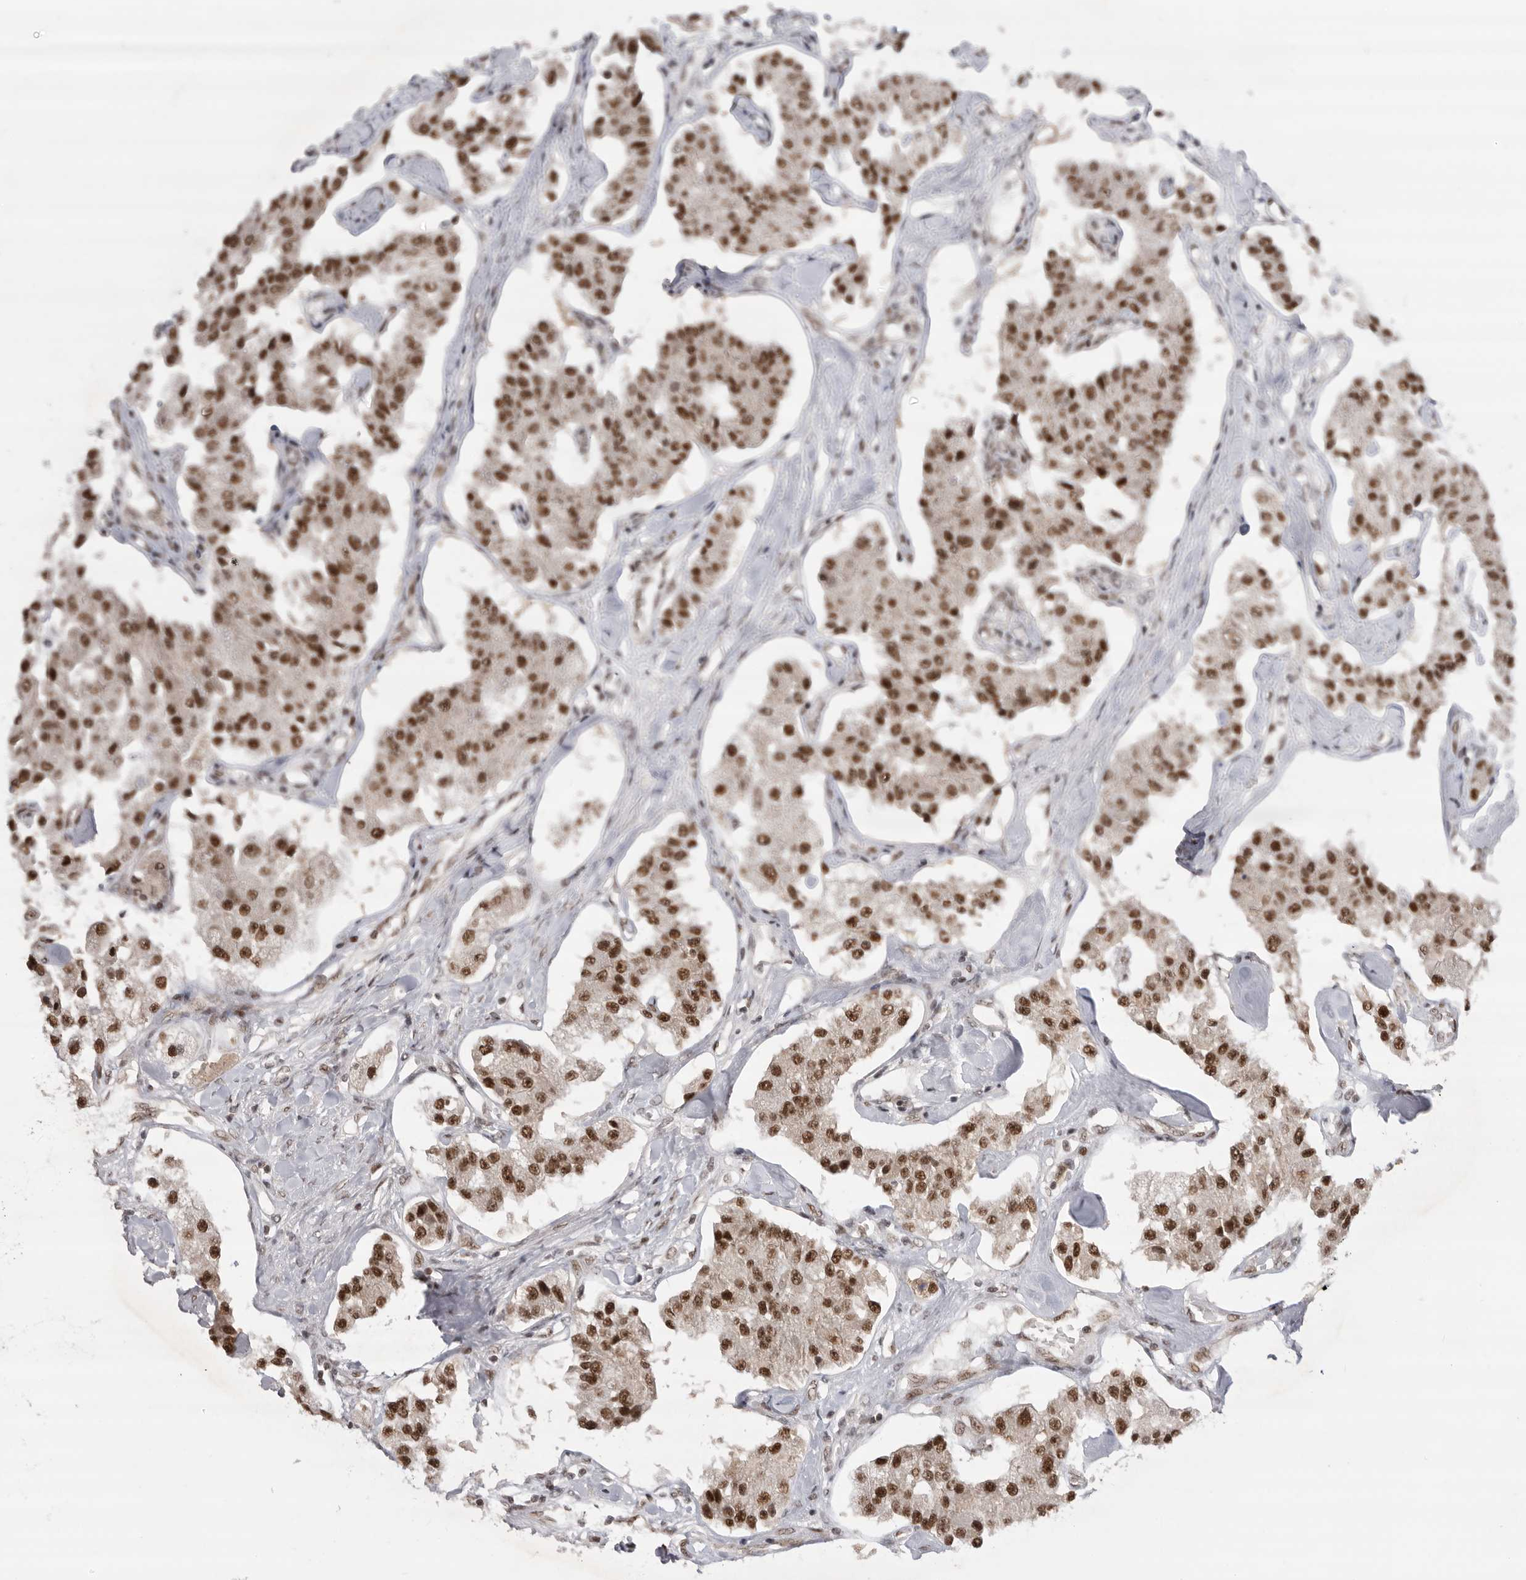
{"staining": {"intensity": "strong", "quantity": ">75%", "location": "nuclear"}, "tissue": "carcinoid", "cell_type": "Tumor cells", "image_type": "cancer", "snomed": [{"axis": "morphology", "description": "Carcinoid, malignant, NOS"}, {"axis": "topography", "description": "Pancreas"}], "caption": "IHC micrograph of carcinoid stained for a protein (brown), which demonstrates high levels of strong nuclear expression in approximately >75% of tumor cells.", "gene": "ZNF830", "patient": {"sex": "male", "age": 41}}